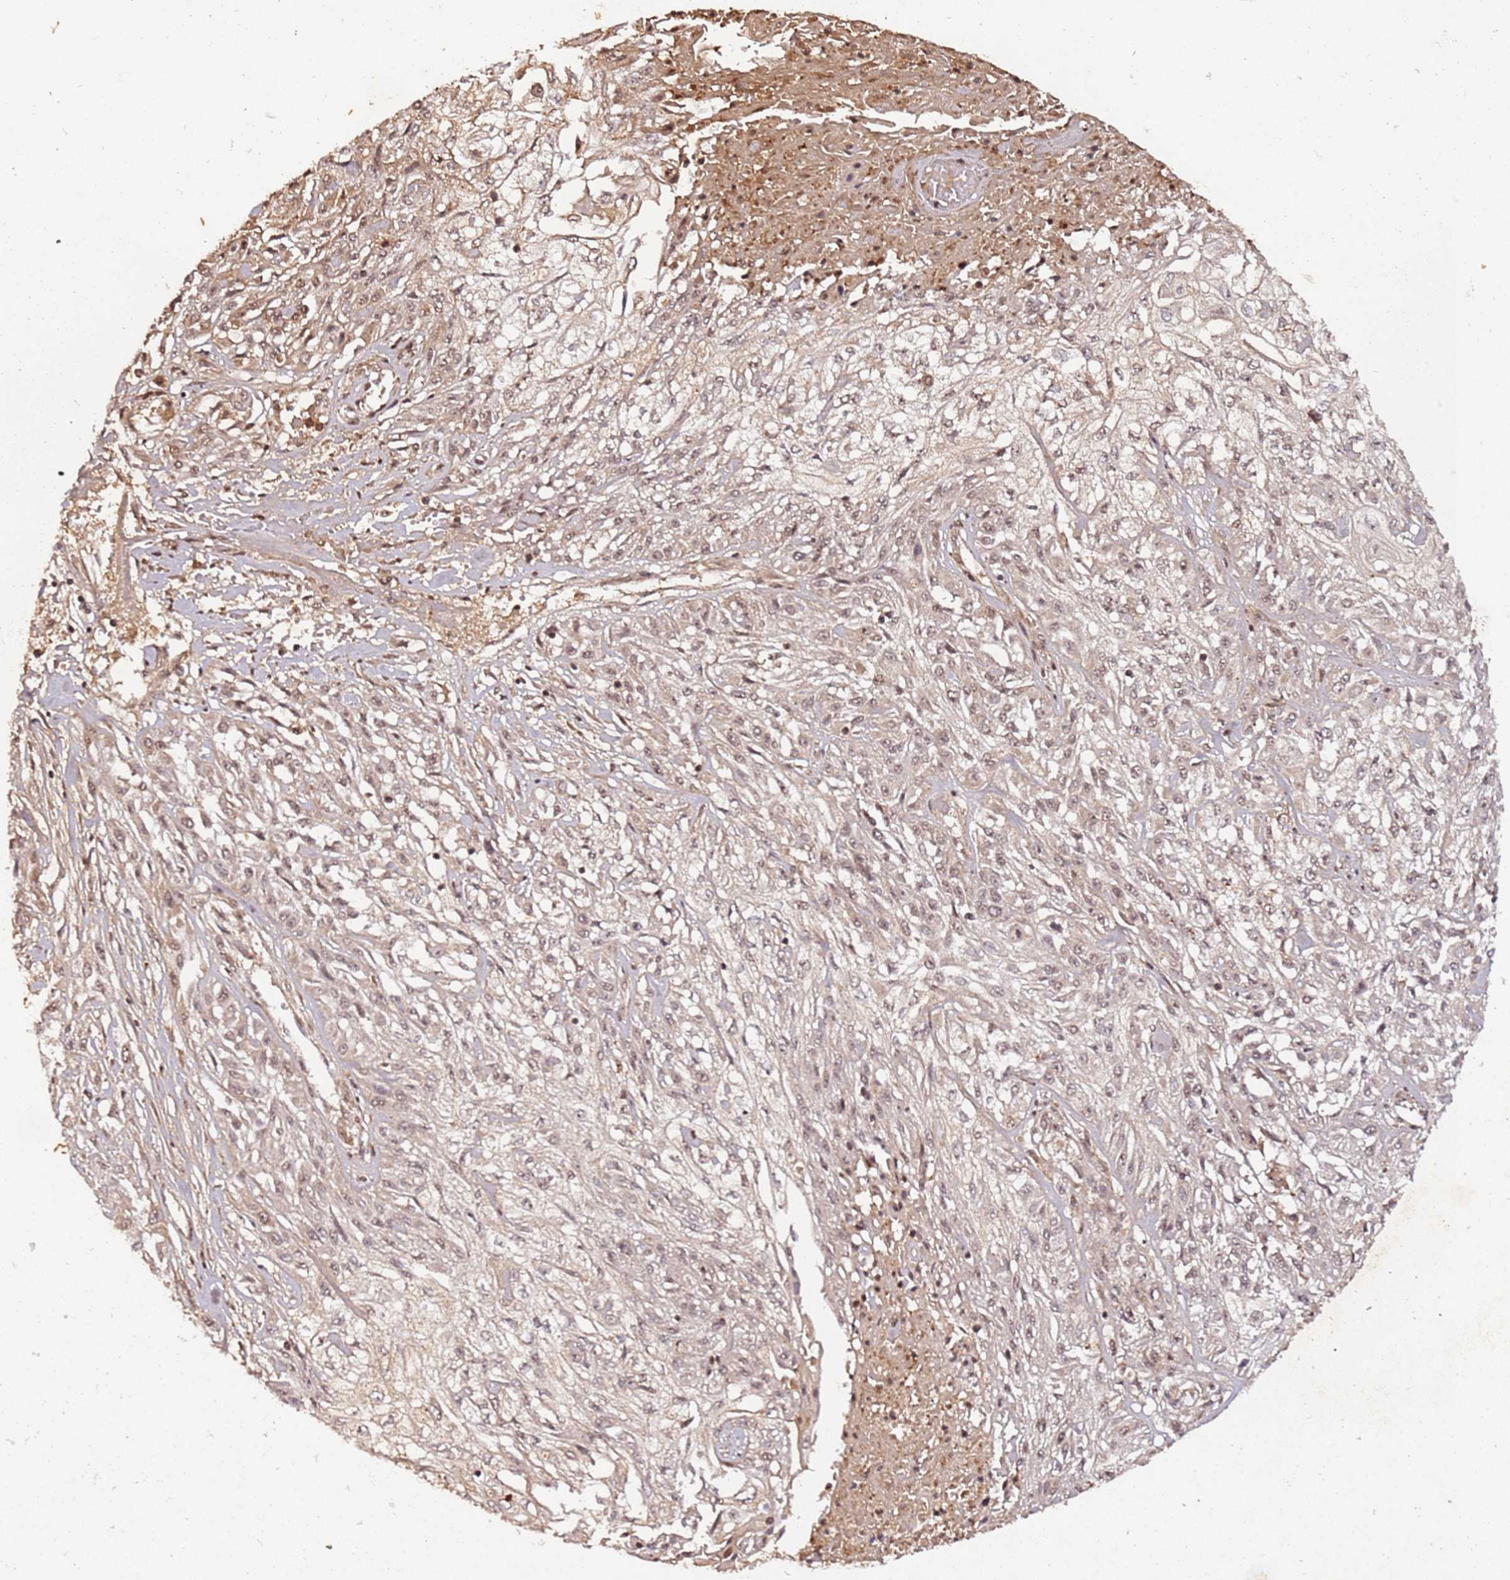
{"staining": {"intensity": "weak", "quantity": "25%-75%", "location": "nuclear"}, "tissue": "skin cancer", "cell_type": "Tumor cells", "image_type": "cancer", "snomed": [{"axis": "morphology", "description": "Squamous cell carcinoma, NOS"}, {"axis": "morphology", "description": "Squamous cell carcinoma, metastatic, NOS"}, {"axis": "topography", "description": "Skin"}, {"axis": "topography", "description": "Lymph node"}], "caption": "This is a photomicrograph of immunohistochemistry (IHC) staining of skin squamous cell carcinoma, which shows weak positivity in the nuclear of tumor cells.", "gene": "COL1A2", "patient": {"sex": "male", "age": 75}}